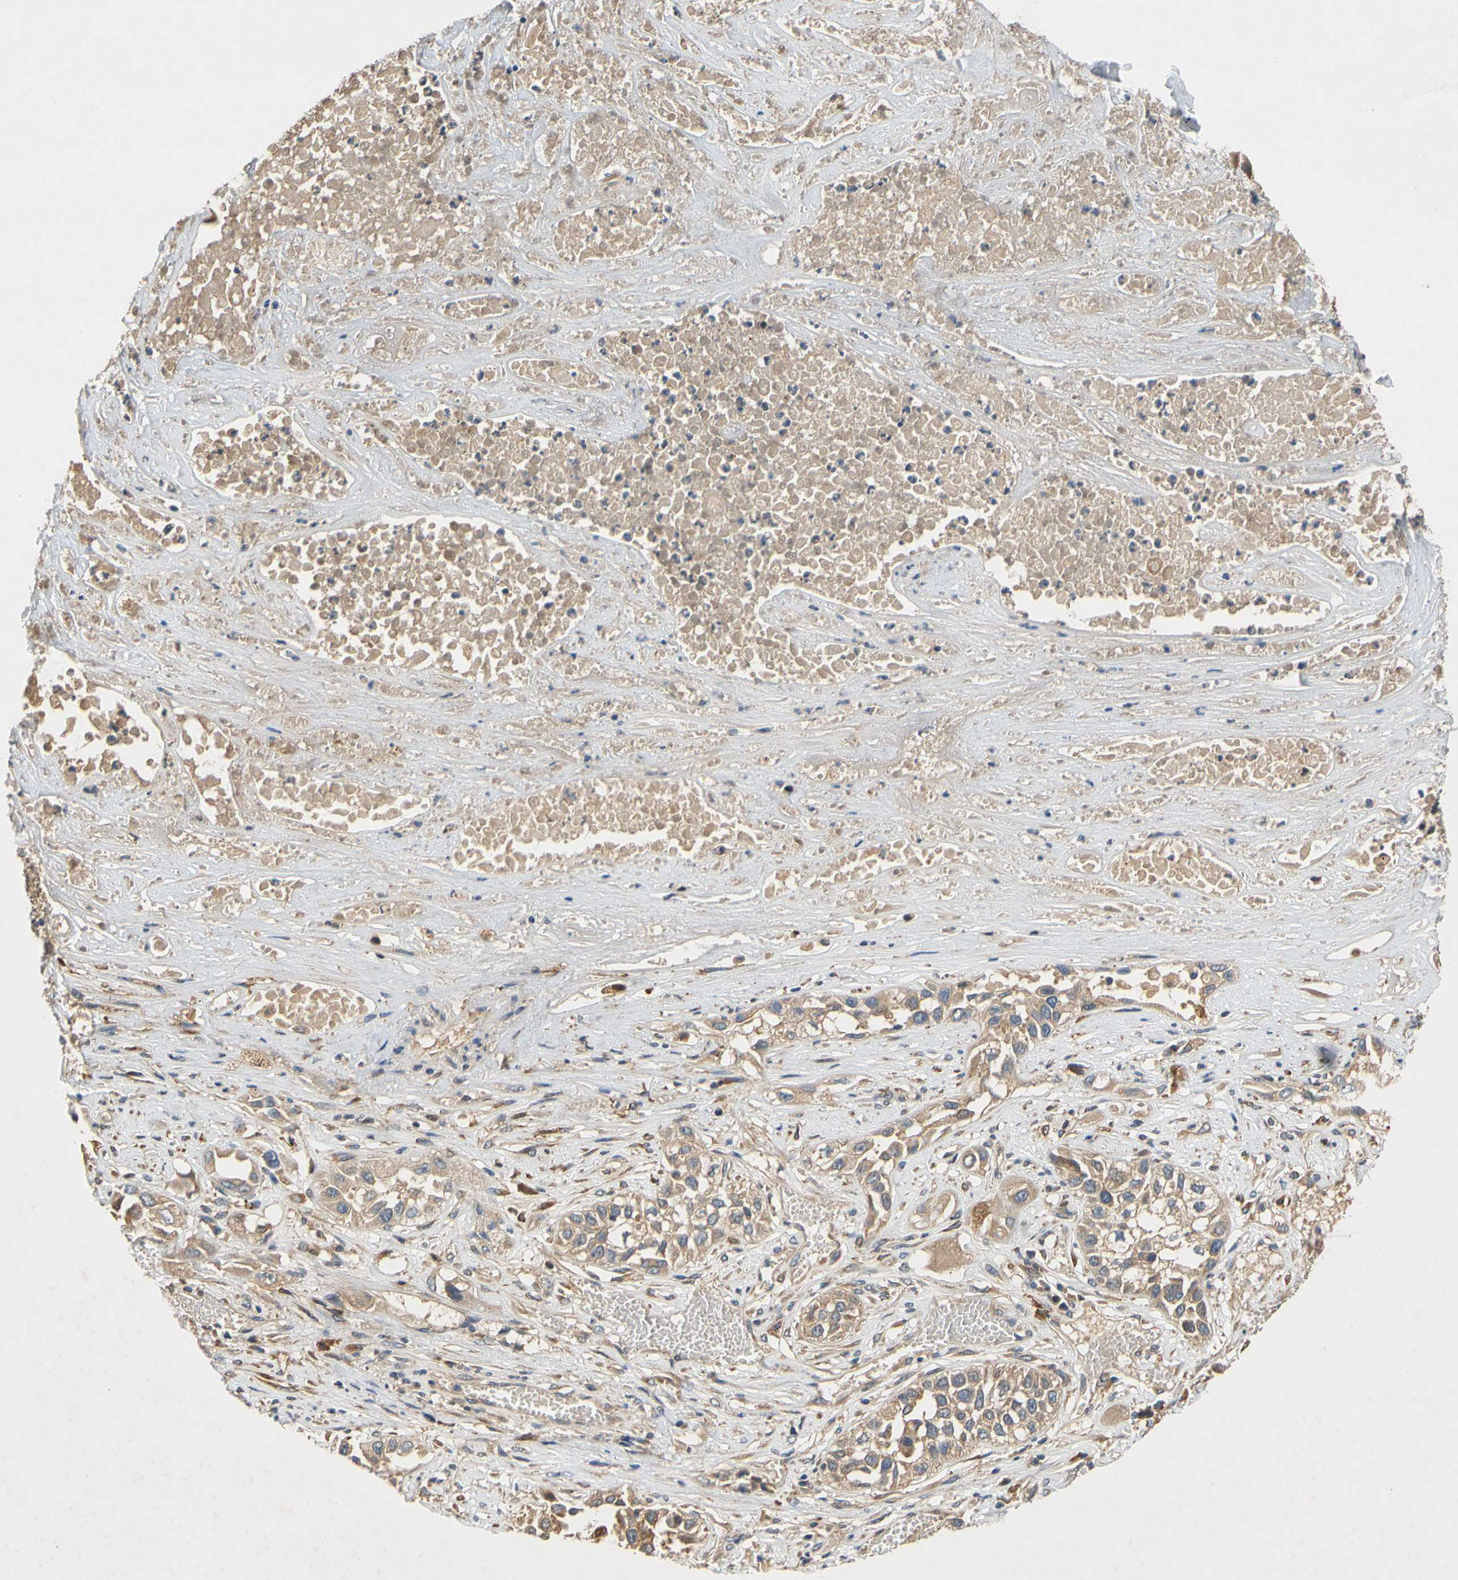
{"staining": {"intensity": "weak", "quantity": ">75%", "location": "cytoplasmic/membranous"}, "tissue": "lung cancer", "cell_type": "Tumor cells", "image_type": "cancer", "snomed": [{"axis": "morphology", "description": "Squamous cell carcinoma, NOS"}, {"axis": "topography", "description": "Lung"}], "caption": "Immunohistochemistry (IHC) of human lung squamous cell carcinoma shows low levels of weak cytoplasmic/membranous staining in approximately >75% of tumor cells. The protein of interest is shown in brown color, while the nuclei are stained blue.", "gene": "USP46", "patient": {"sex": "male", "age": 71}}